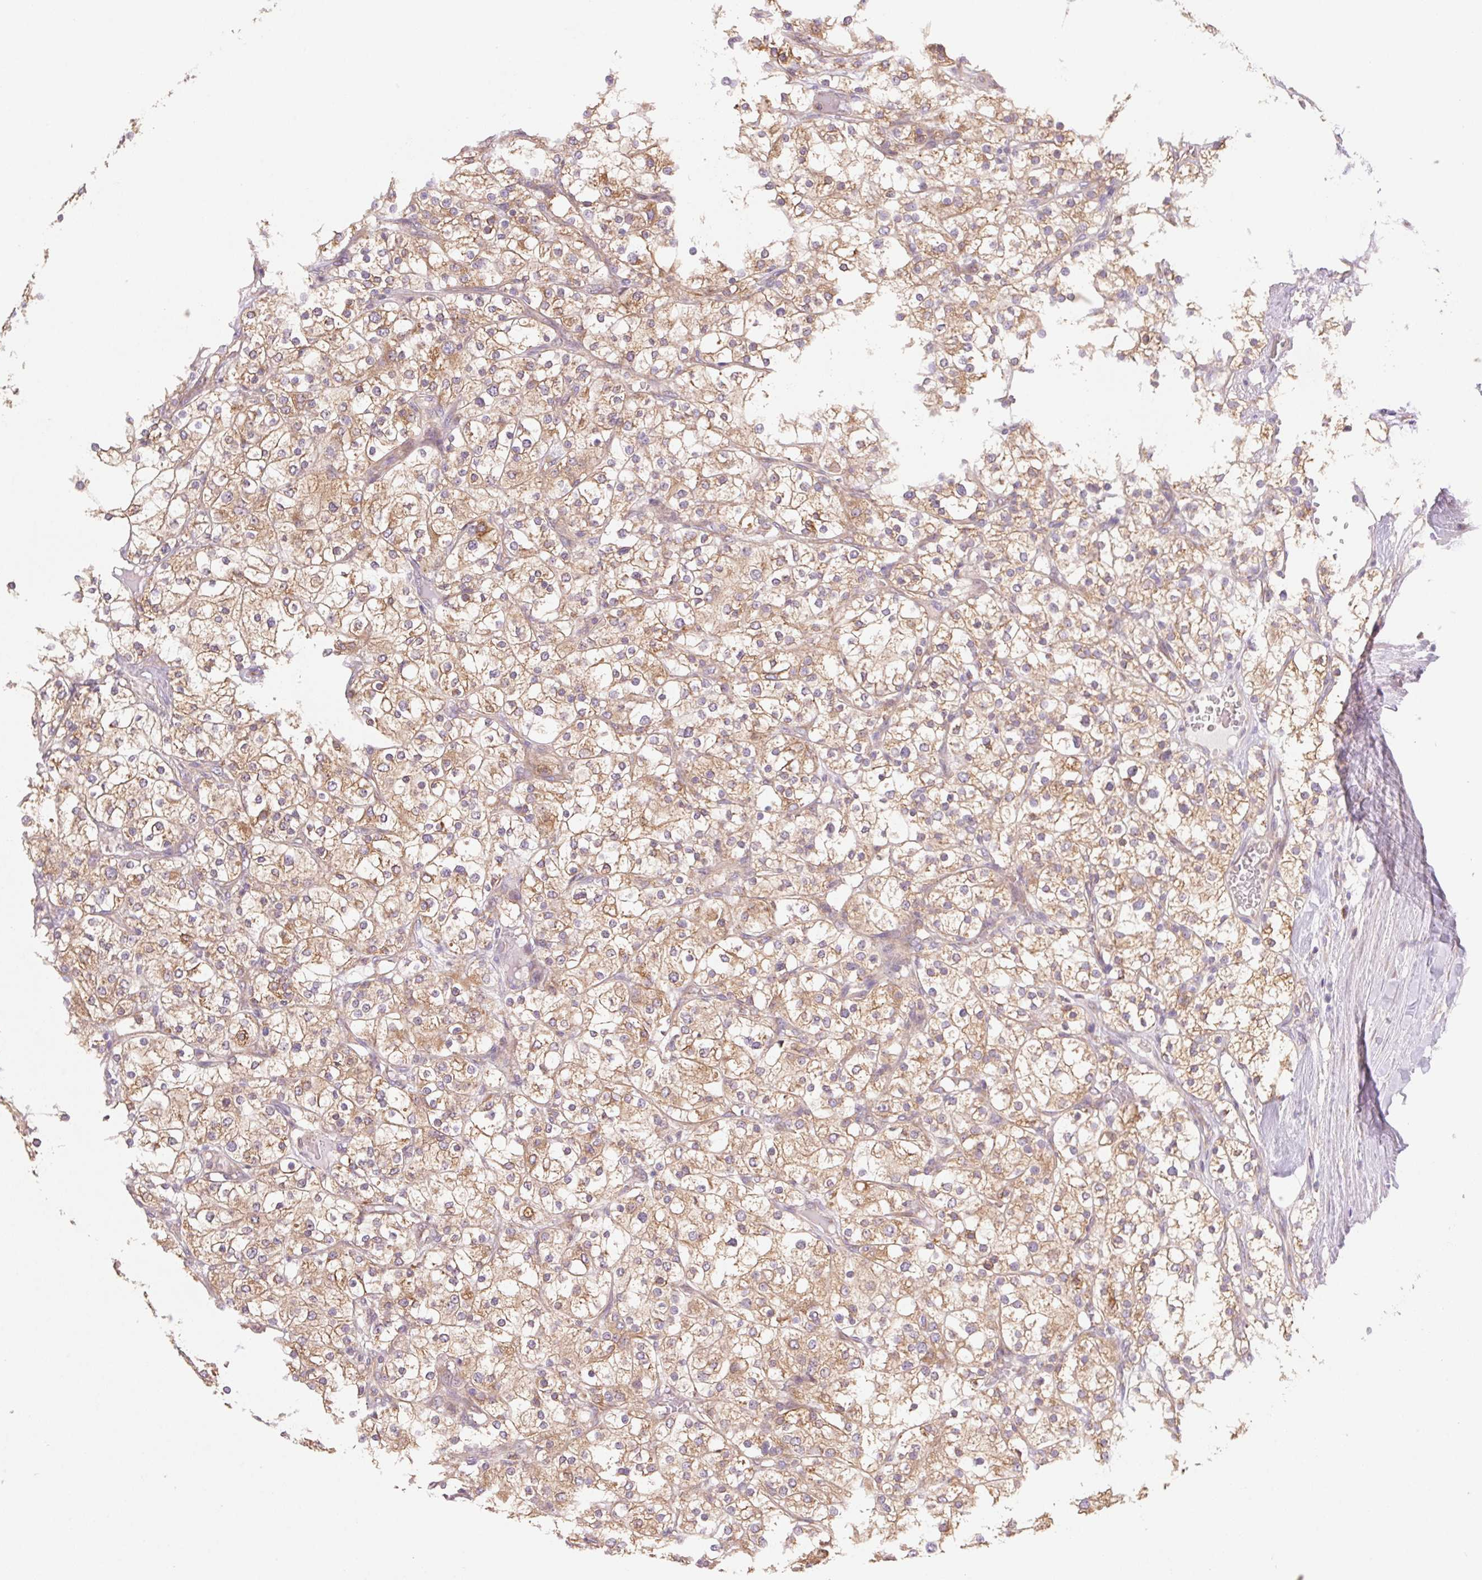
{"staining": {"intensity": "moderate", "quantity": ">75%", "location": "cytoplasmic/membranous"}, "tissue": "renal cancer", "cell_type": "Tumor cells", "image_type": "cancer", "snomed": [{"axis": "morphology", "description": "Adenocarcinoma, NOS"}, {"axis": "topography", "description": "Kidney"}], "caption": "IHC photomicrograph of human renal cancer (adenocarcinoma) stained for a protein (brown), which exhibits medium levels of moderate cytoplasmic/membranous staining in about >75% of tumor cells.", "gene": "RAB1A", "patient": {"sex": "male", "age": 80}}